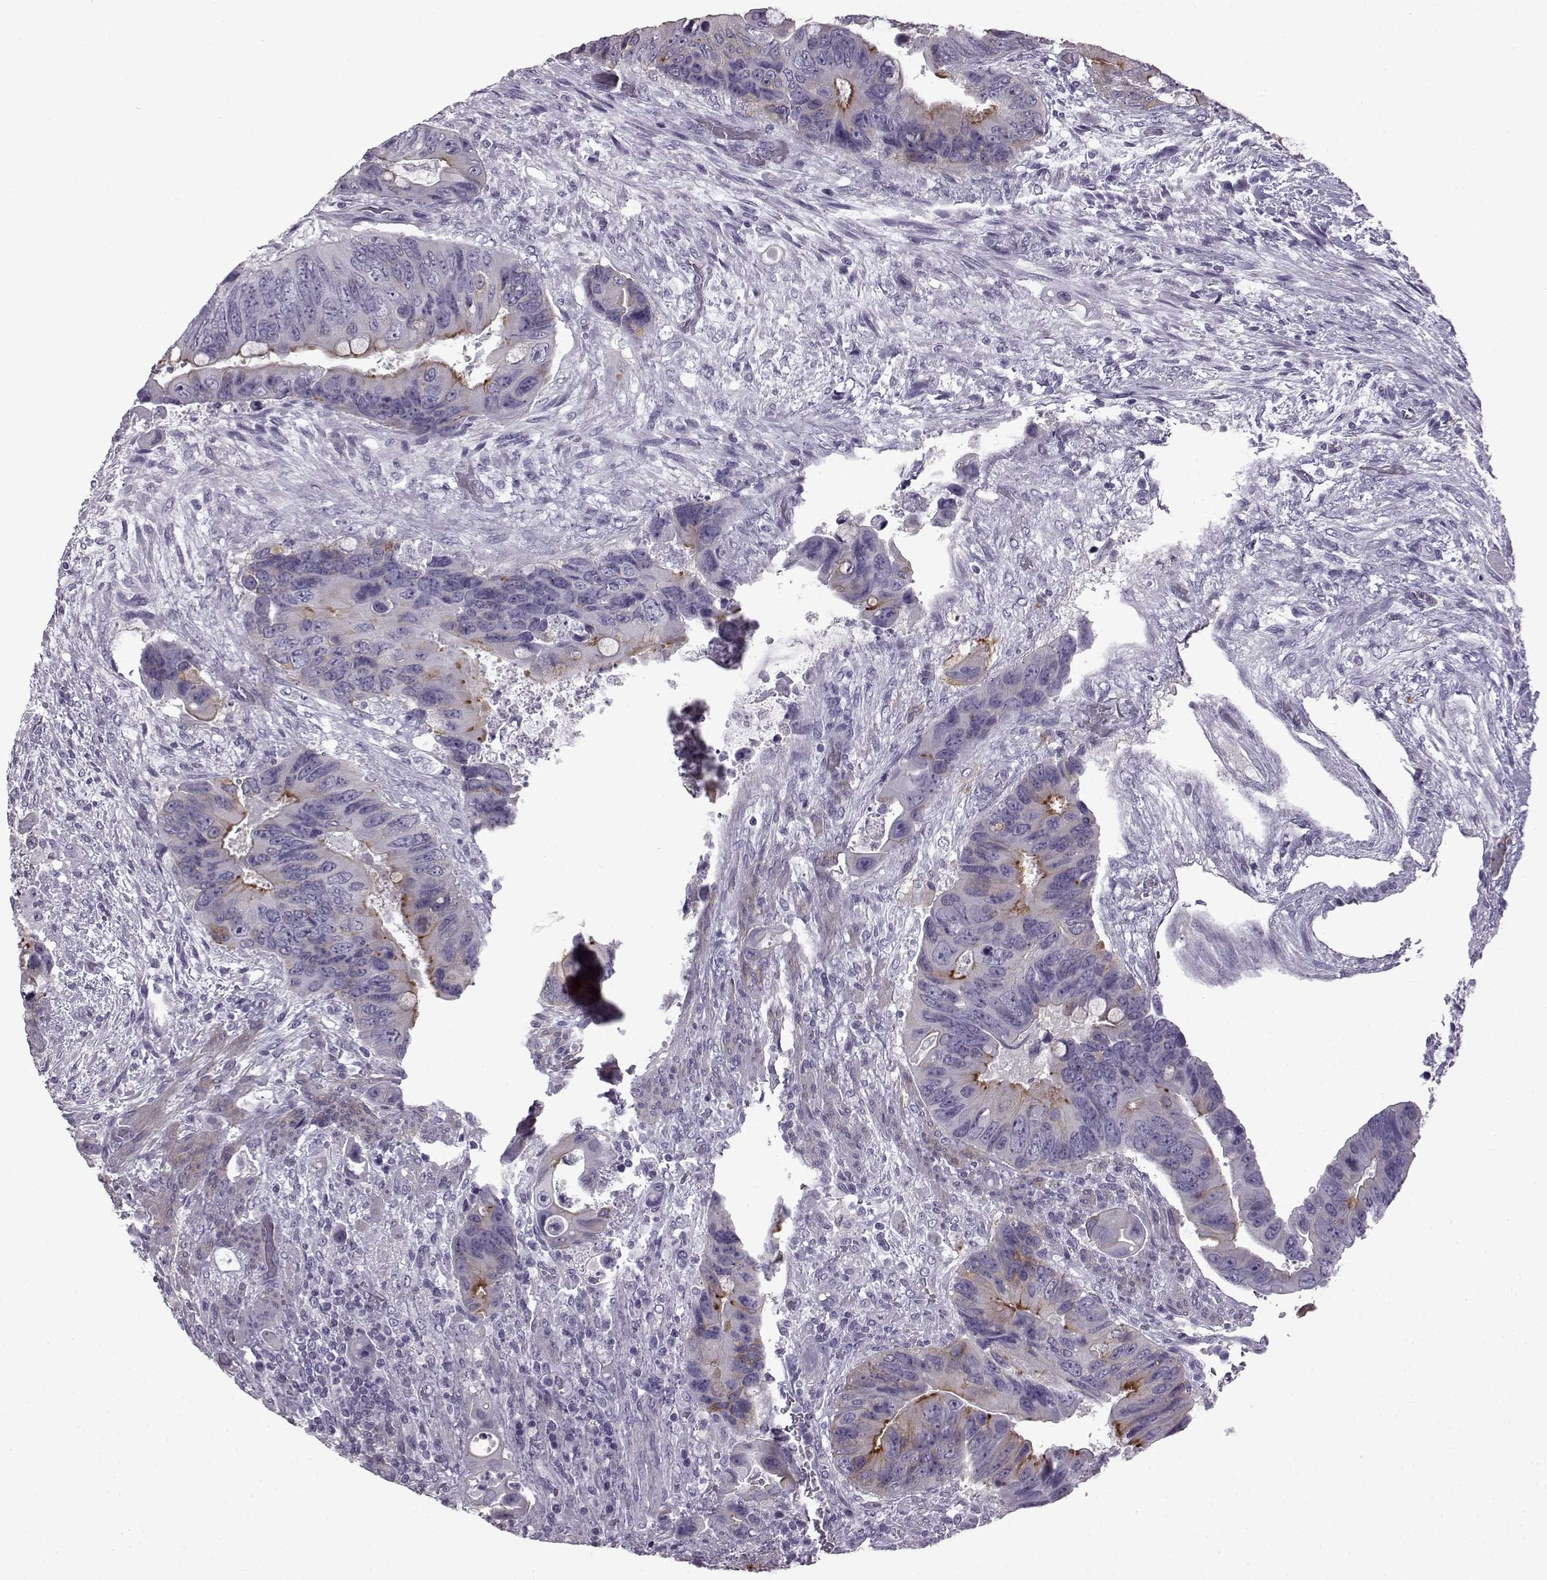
{"staining": {"intensity": "negative", "quantity": "none", "location": "none"}, "tissue": "colorectal cancer", "cell_type": "Tumor cells", "image_type": "cancer", "snomed": [{"axis": "morphology", "description": "Adenocarcinoma, NOS"}, {"axis": "topography", "description": "Rectum"}], "caption": "IHC micrograph of human adenocarcinoma (colorectal) stained for a protein (brown), which displays no positivity in tumor cells.", "gene": "SLC28A2", "patient": {"sex": "male", "age": 63}}